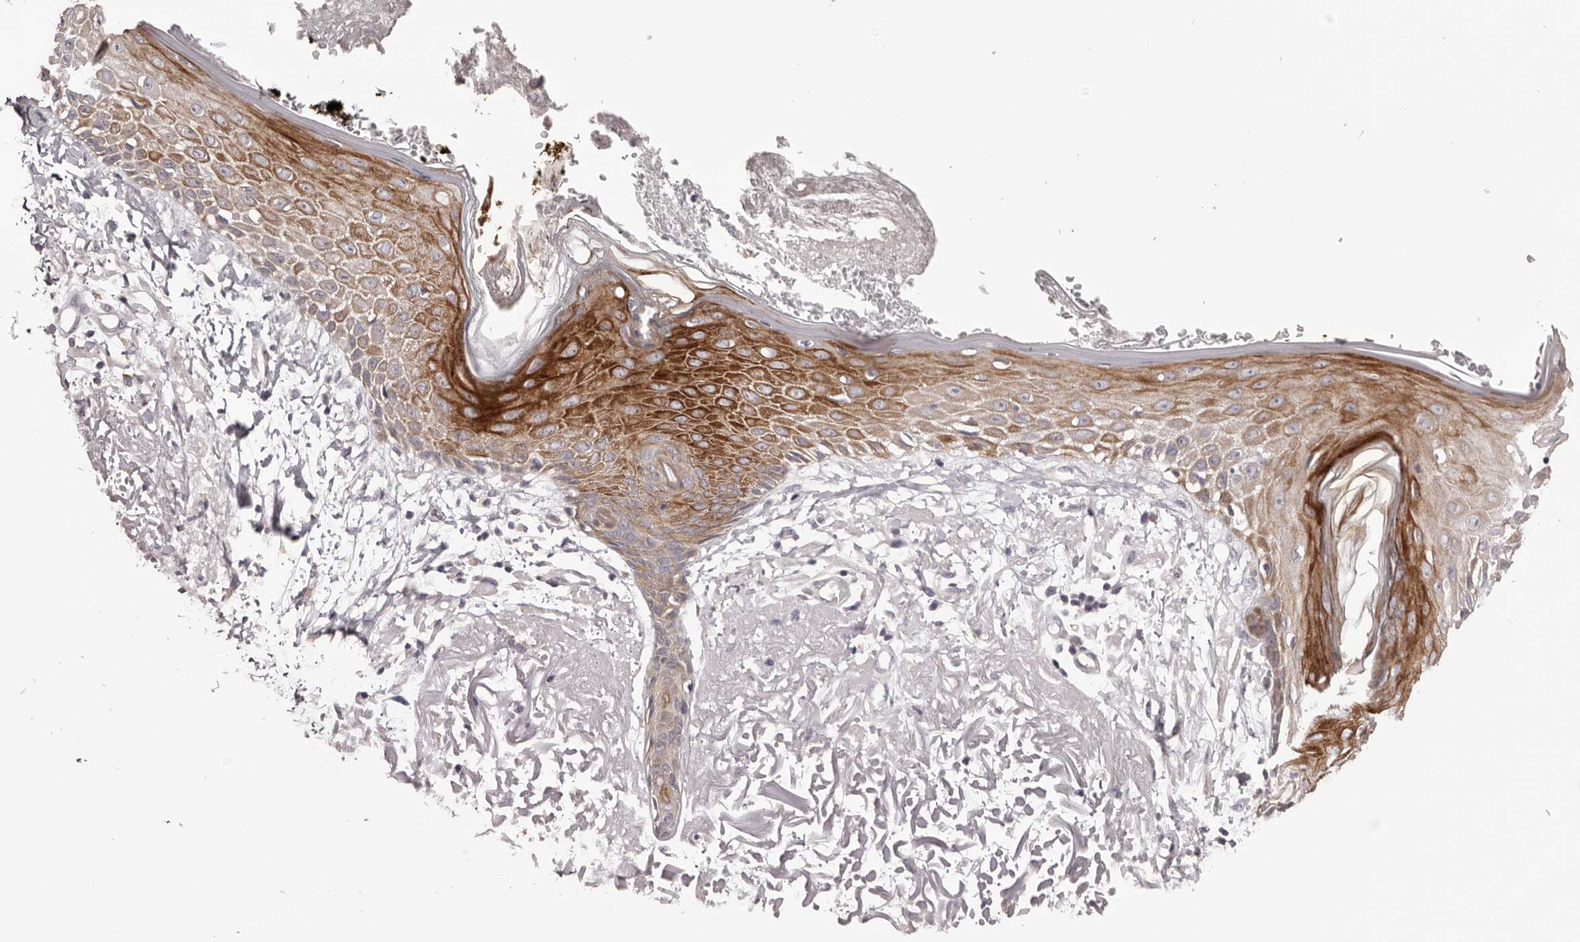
{"staining": {"intensity": "negative", "quantity": "none", "location": "none"}, "tissue": "skin", "cell_type": "Fibroblasts", "image_type": "normal", "snomed": [{"axis": "morphology", "description": "Normal tissue, NOS"}, {"axis": "topography", "description": "Skin"}, {"axis": "topography", "description": "Skeletal muscle"}], "caption": "The photomicrograph shows no staining of fibroblasts in unremarkable skin. (Stains: DAB immunohistochemistry (IHC) with hematoxylin counter stain, Microscopy: brightfield microscopy at high magnification).", "gene": "KCNJ8", "patient": {"sex": "male", "age": 83}}